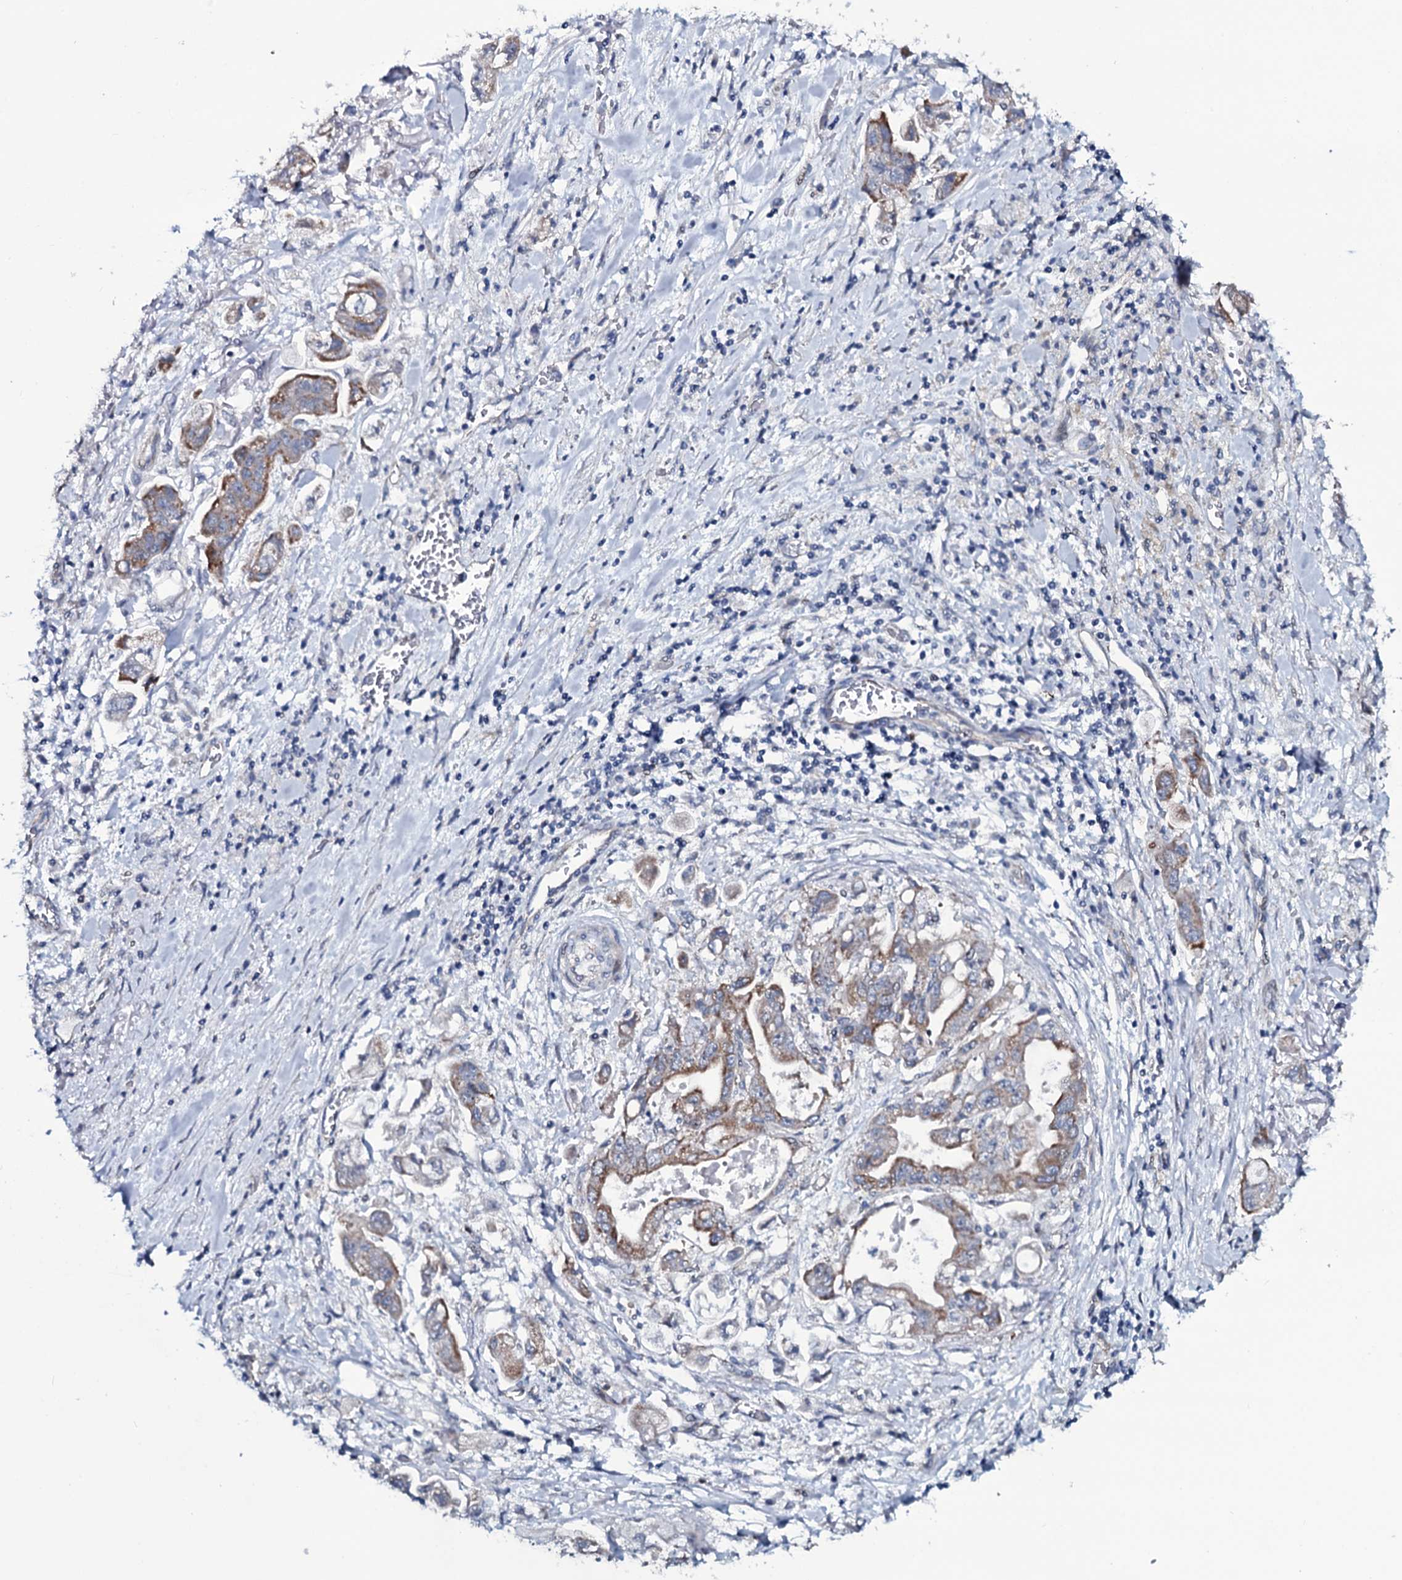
{"staining": {"intensity": "moderate", "quantity": "25%-75%", "location": "cytoplasmic/membranous"}, "tissue": "stomach cancer", "cell_type": "Tumor cells", "image_type": "cancer", "snomed": [{"axis": "morphology", "description": "Adenocarcinoma, NOS"}, {"axis": "topography", "description": "Stomach"}], "caption": "Immunohistochemical staining of human stomach cancer (adenocarcinoma) displays medium levels of moderate cytoplasmic/membranous protein staining in approximately 25%-75% of tumor cells.", "gene": "WIPF3", "patient": {"sex": "male", "age": 62}}